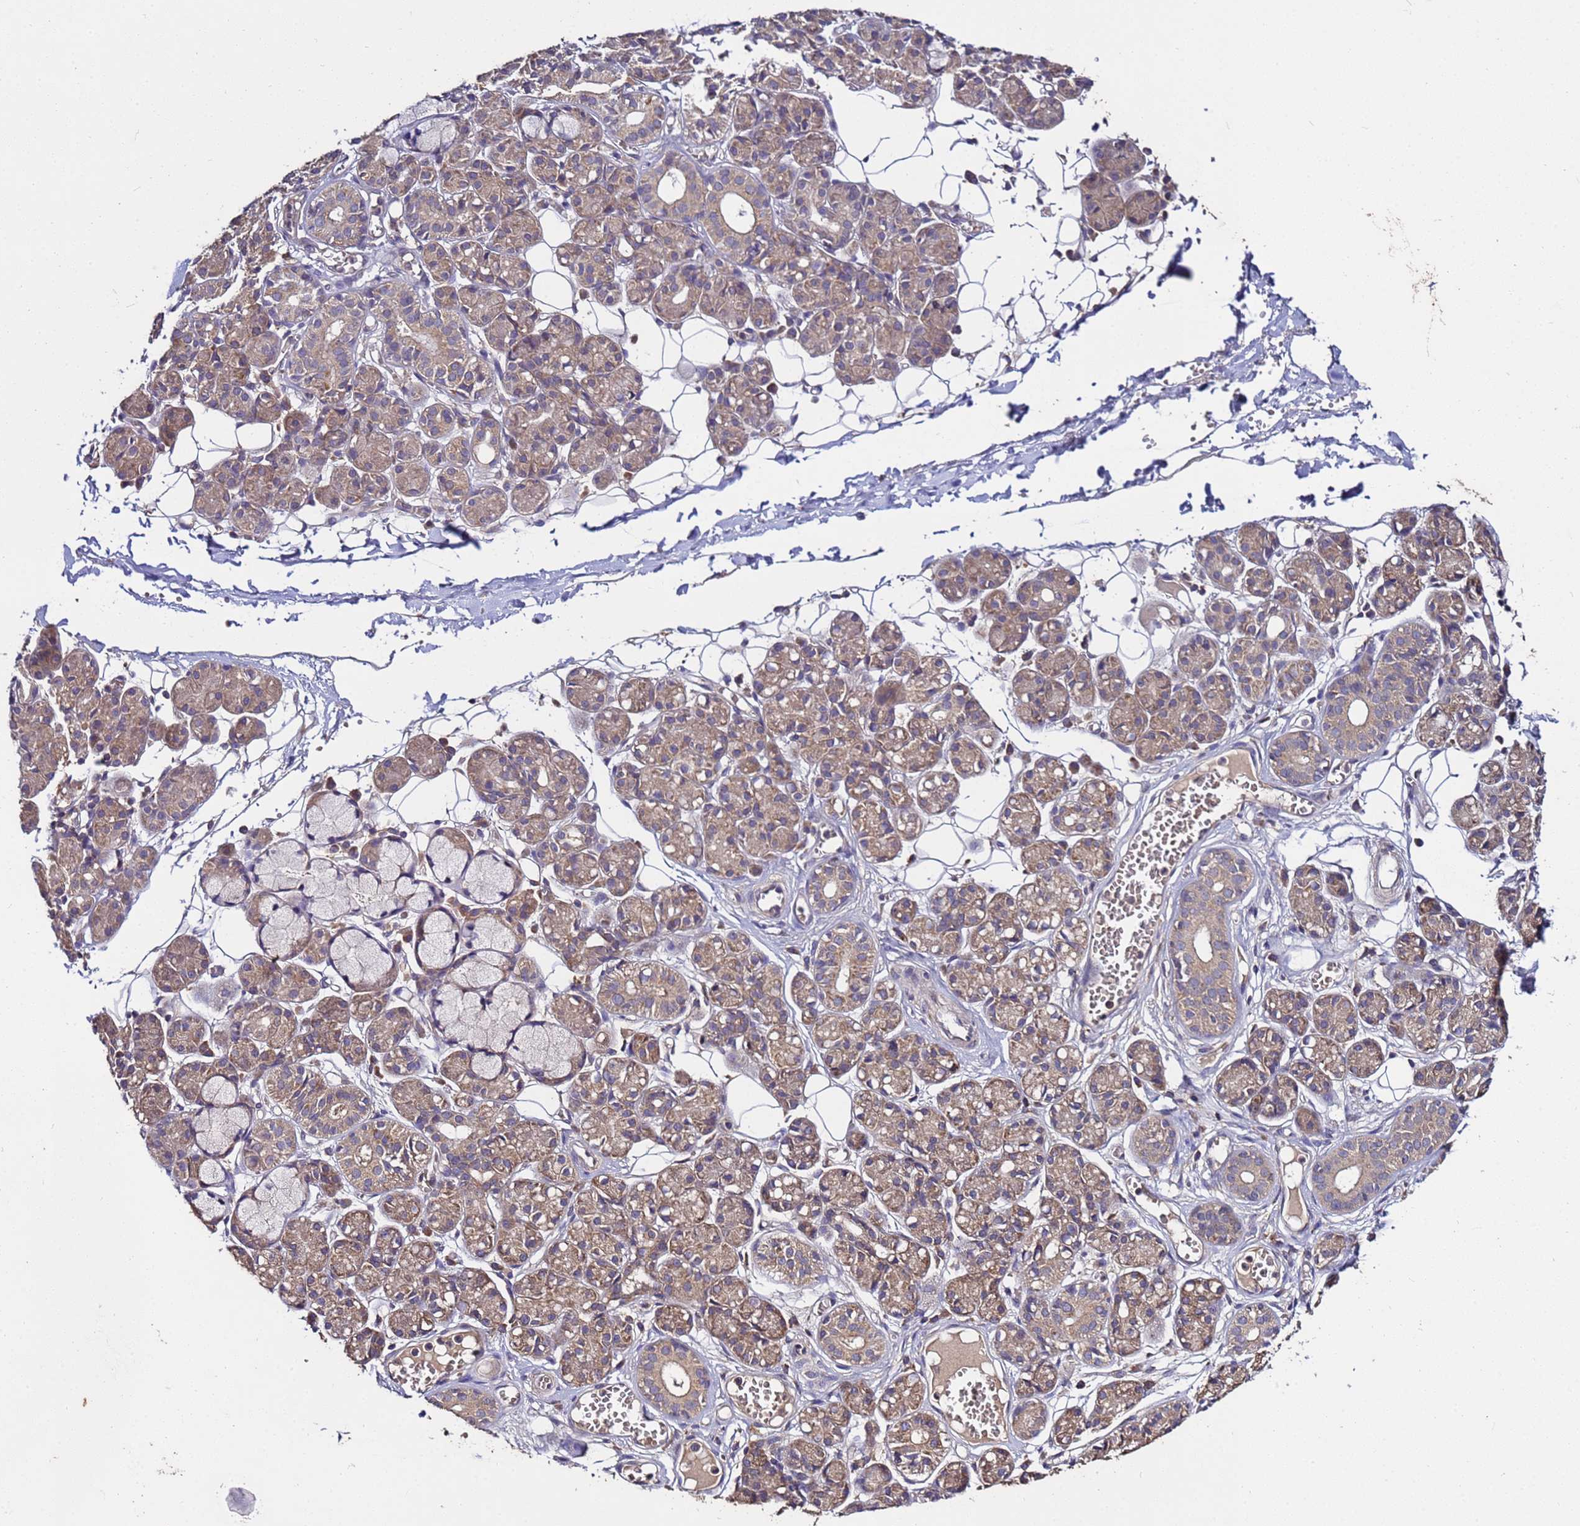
{"staining": {"intensity": "weak", "quantity": "25%-75%", "location": "cytoplasmic/membranous"}, "tissue": "salivary gland", "cell_type": "Glandular cells", "image_type": "normal", "snomed": [{"axis": "morphology", "description": "Normal tissue, NOS"}, {"axis": "topography", "description": "Salivary gland"}], "caption": "DAB (3,3'-diaminobenzidine) immunohistochemical staining of normal salivary gland reveals weak cytoplasmic/membranous protein expression in about 25%-75% of glandular cells.", "gene": "GSPT2", "patient": {"sex": "male", "age": 63}}